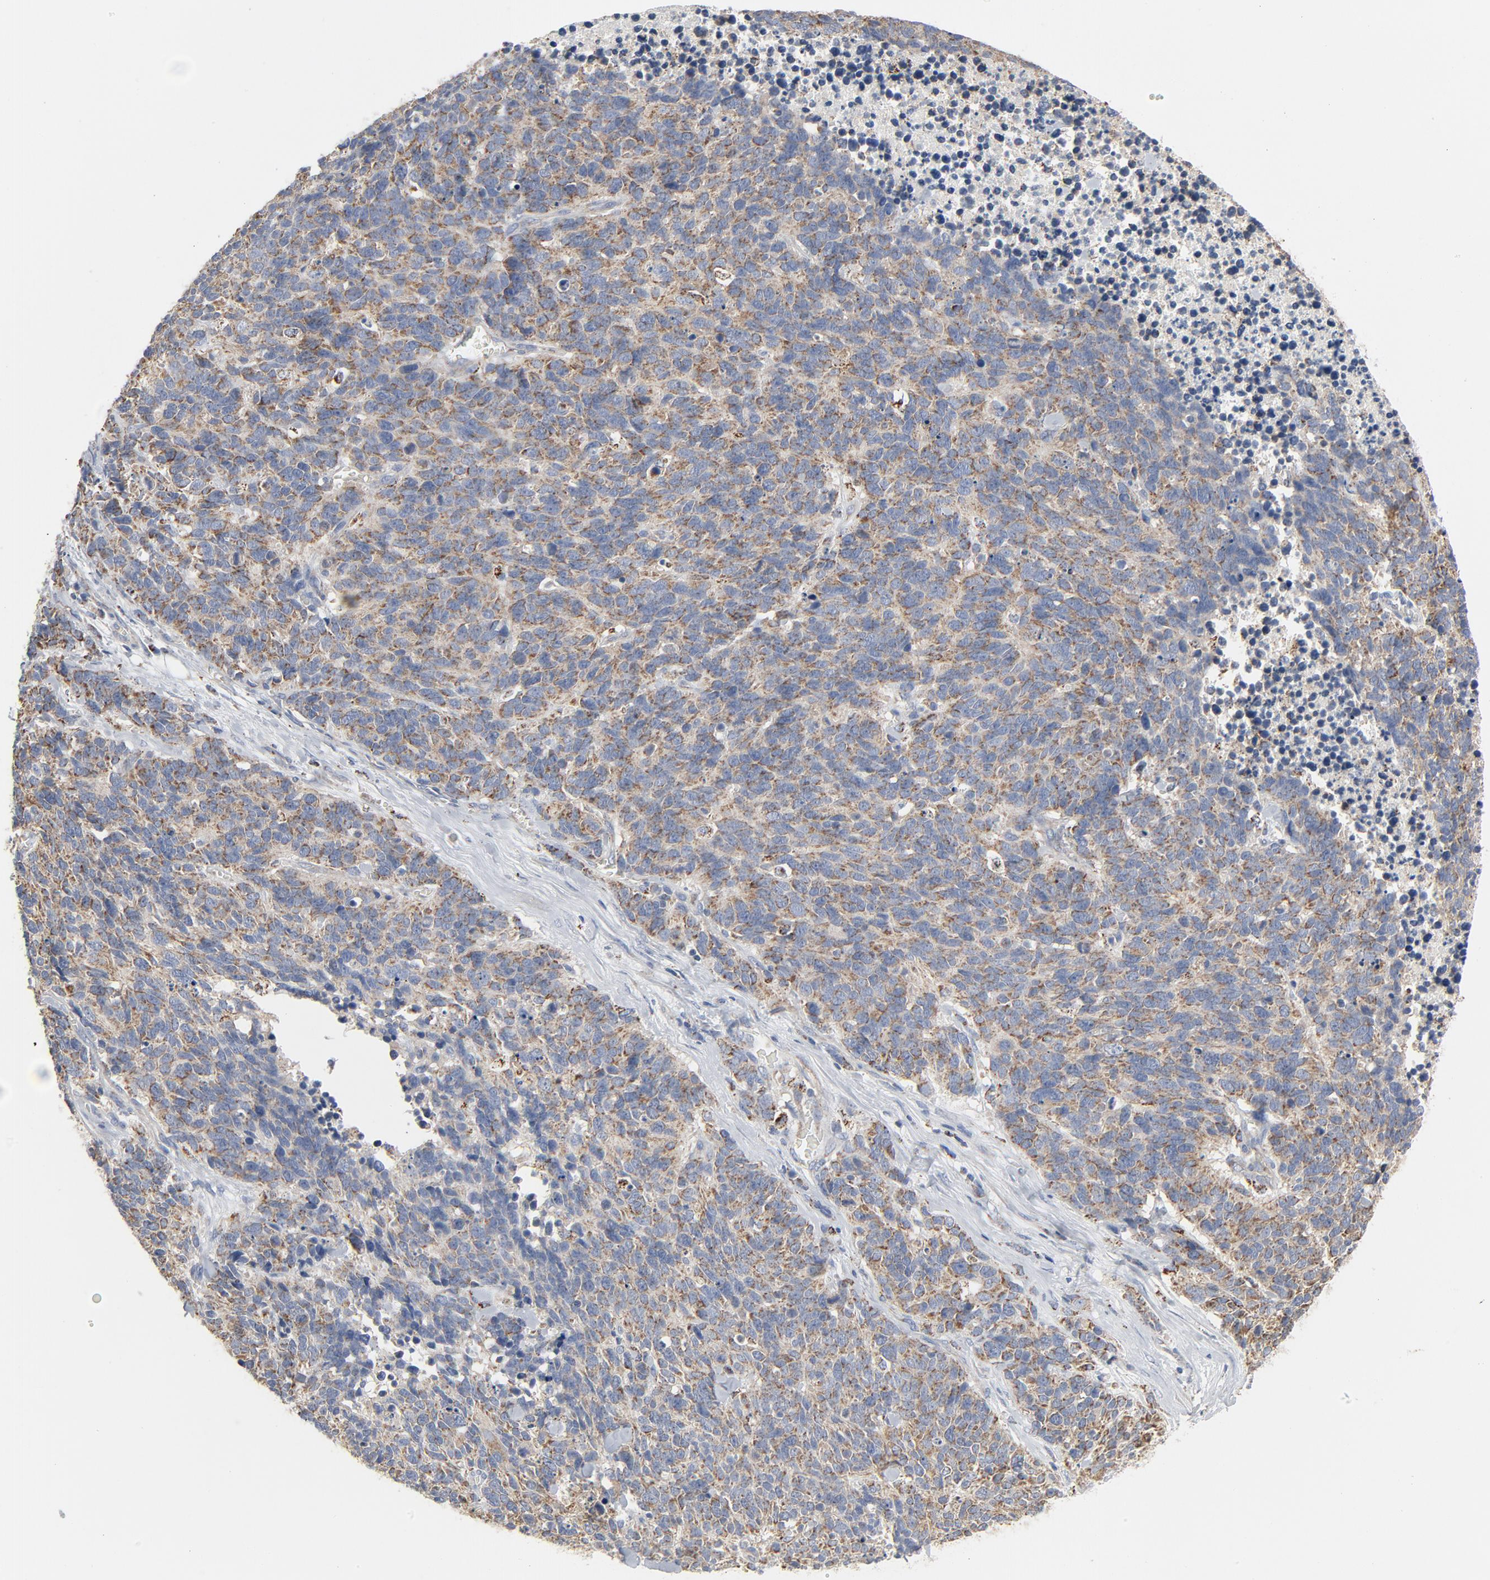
{"staining": {"intensity": "weak", "quantity": ">75%", "location": "cytoplasmic/membranous"}, "tissue": "lung cancer", "cell_type": "Tumor cells", "image_type": "cancer", "snomed": [{"axis": "morphology", "description": "Neoplasm, malignant, NOS"}, {"axis": "topography", "description": "Lung"}], "caption": "IHC (DAB (3,3'-diaminobenzidine)) staining of human lung neoplasm (malignant) exhibits weak cytoplasmic/membranous protein expression in approximately >75% of tumor cells. (IHC, brightfield microscopy, high magnification).", "gene": "SETD3", "patient": {"sex": "female", "age": 58}}